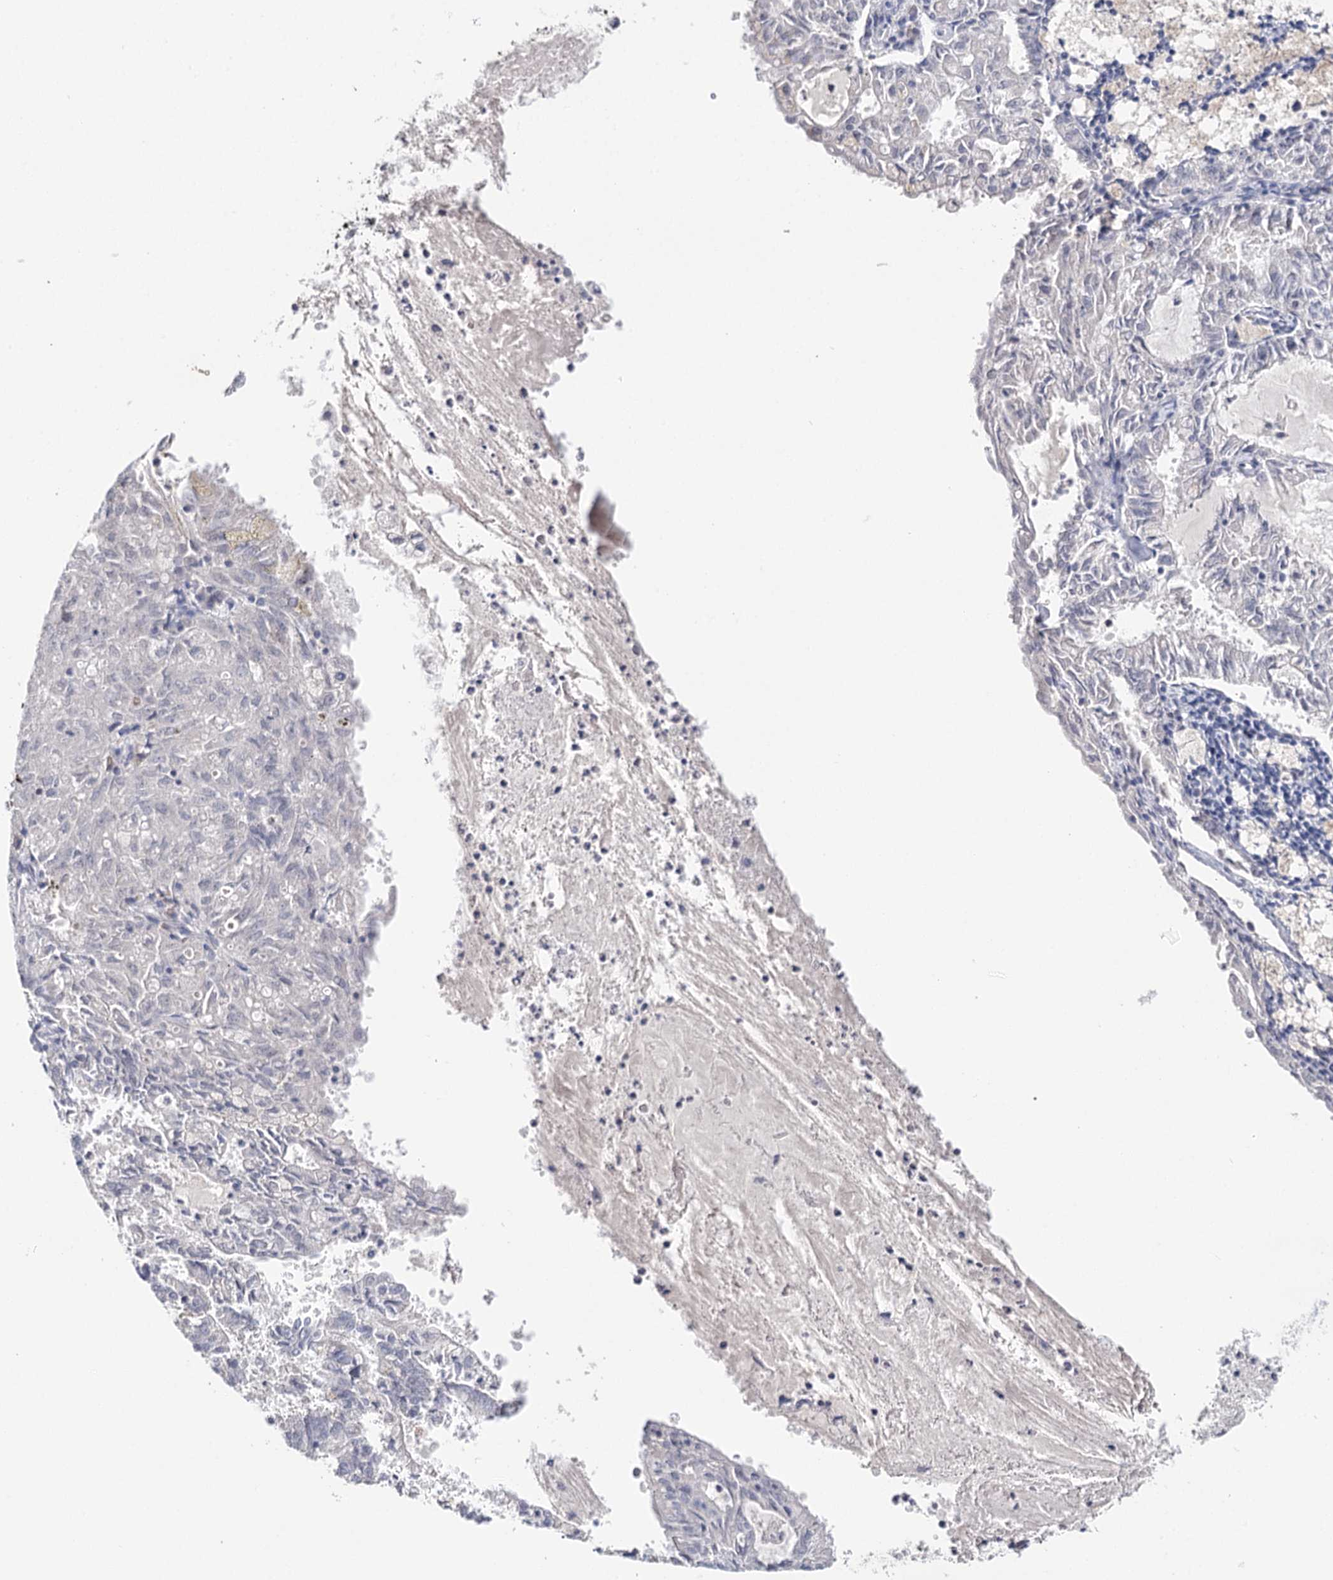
{"staining": {"intensity": "negative", "quantity": "none", "location": "none"}, "tissue": "endometrial cancer", "cell_type": "Tumor cells", "image_type": "cancer", "snomed": [{"axis": "morphology", "description": "Adenocarcinoma, NOS"}, {"axis": "topography", "description": "Endometrium"}], "caption": "There is no significant positivity in tumor cells of endometrial cancer.", "gene": "TP53", "patient": {"sex": "female", "age": 57}}